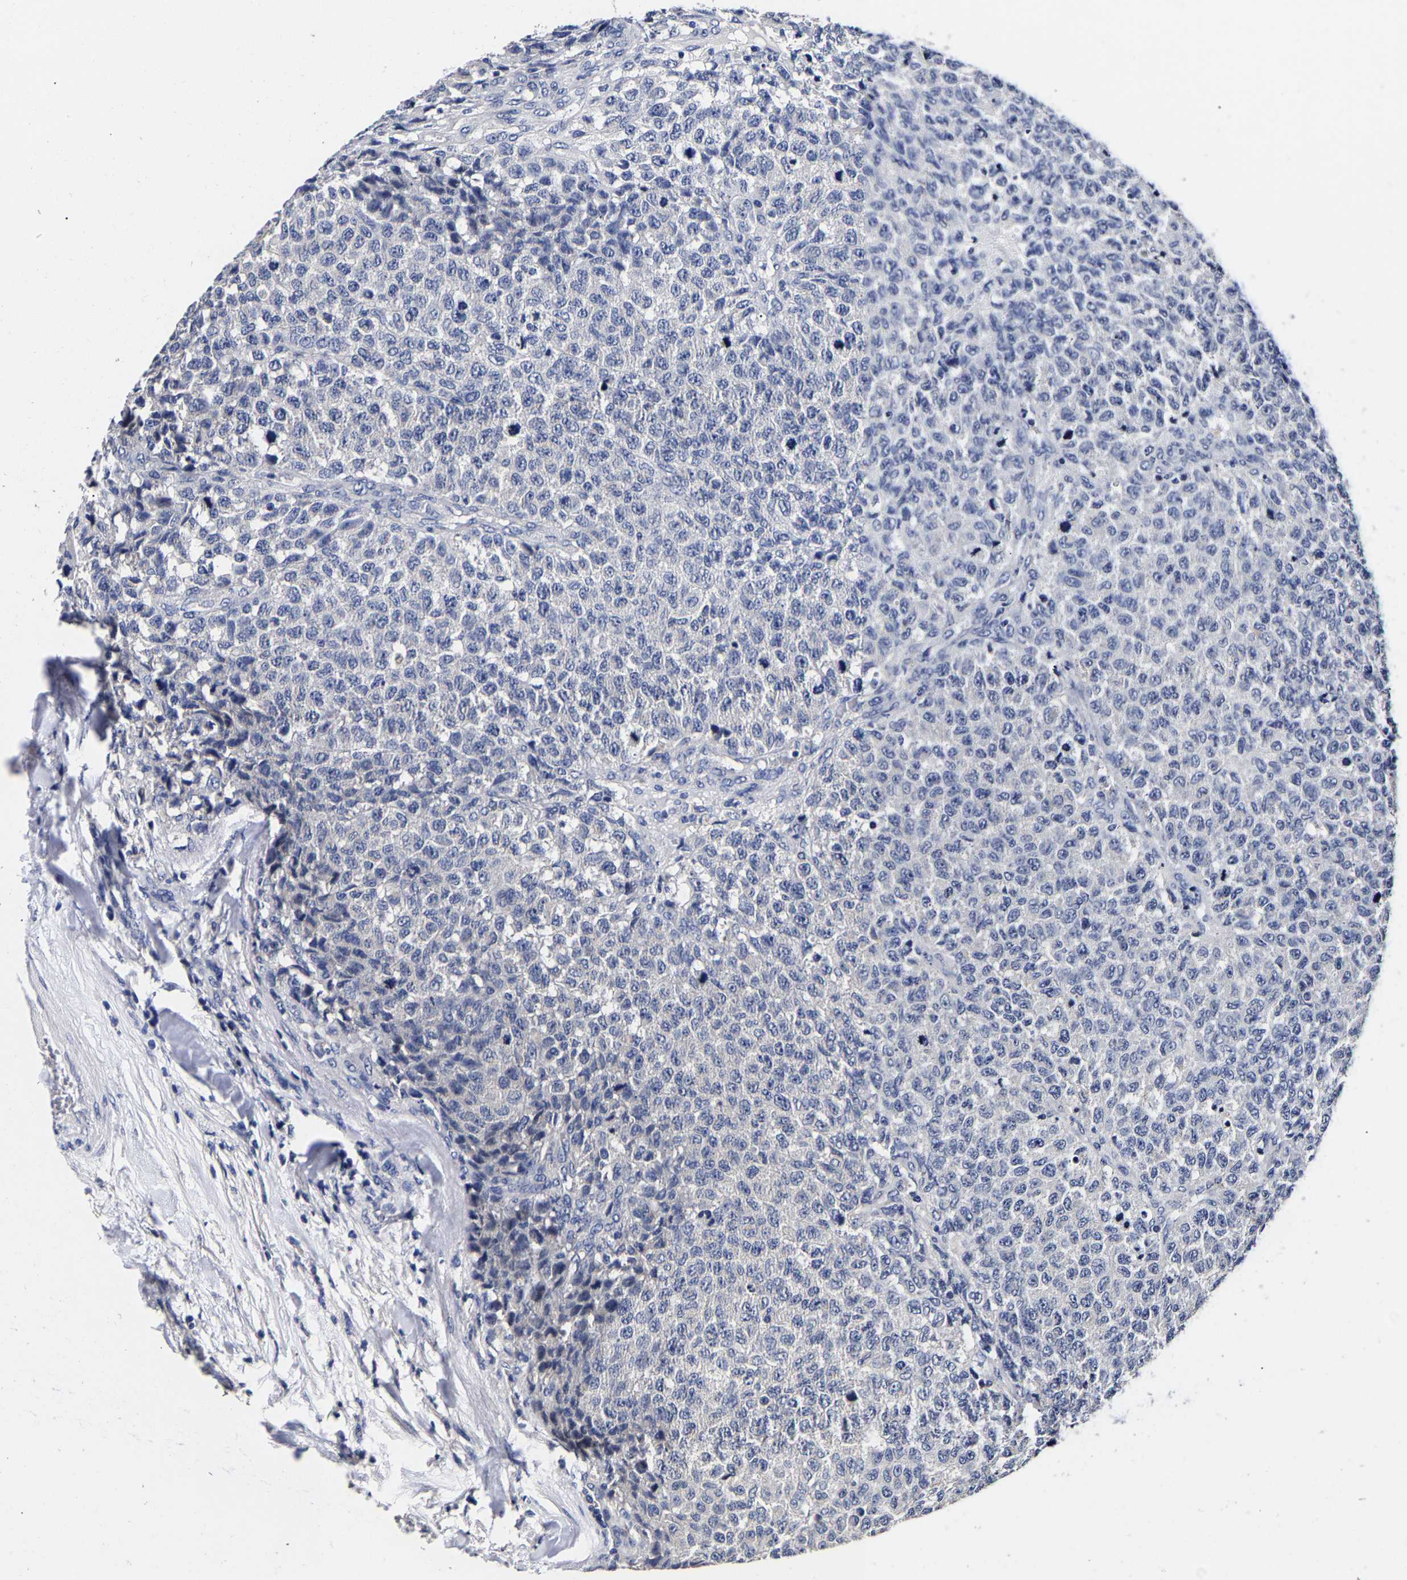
{"staining": {"intensity": "negative", "quantity": "none", "location": "none"}, "tissue": "testis cancer", "cell_type": "Tumor cells", "image_type": "cancer", "snomed": [{"axis": "morphology", "description": "Seminoma, NOS"}, {"axis": "topography", "description": "Testis"}], "caption": "DAB immunohistochemical staining of testis seminoma exhibits no significant expression in tumor cells.", "gene": "AKAP4", "patient": {"sex": "male", "age": 59}}